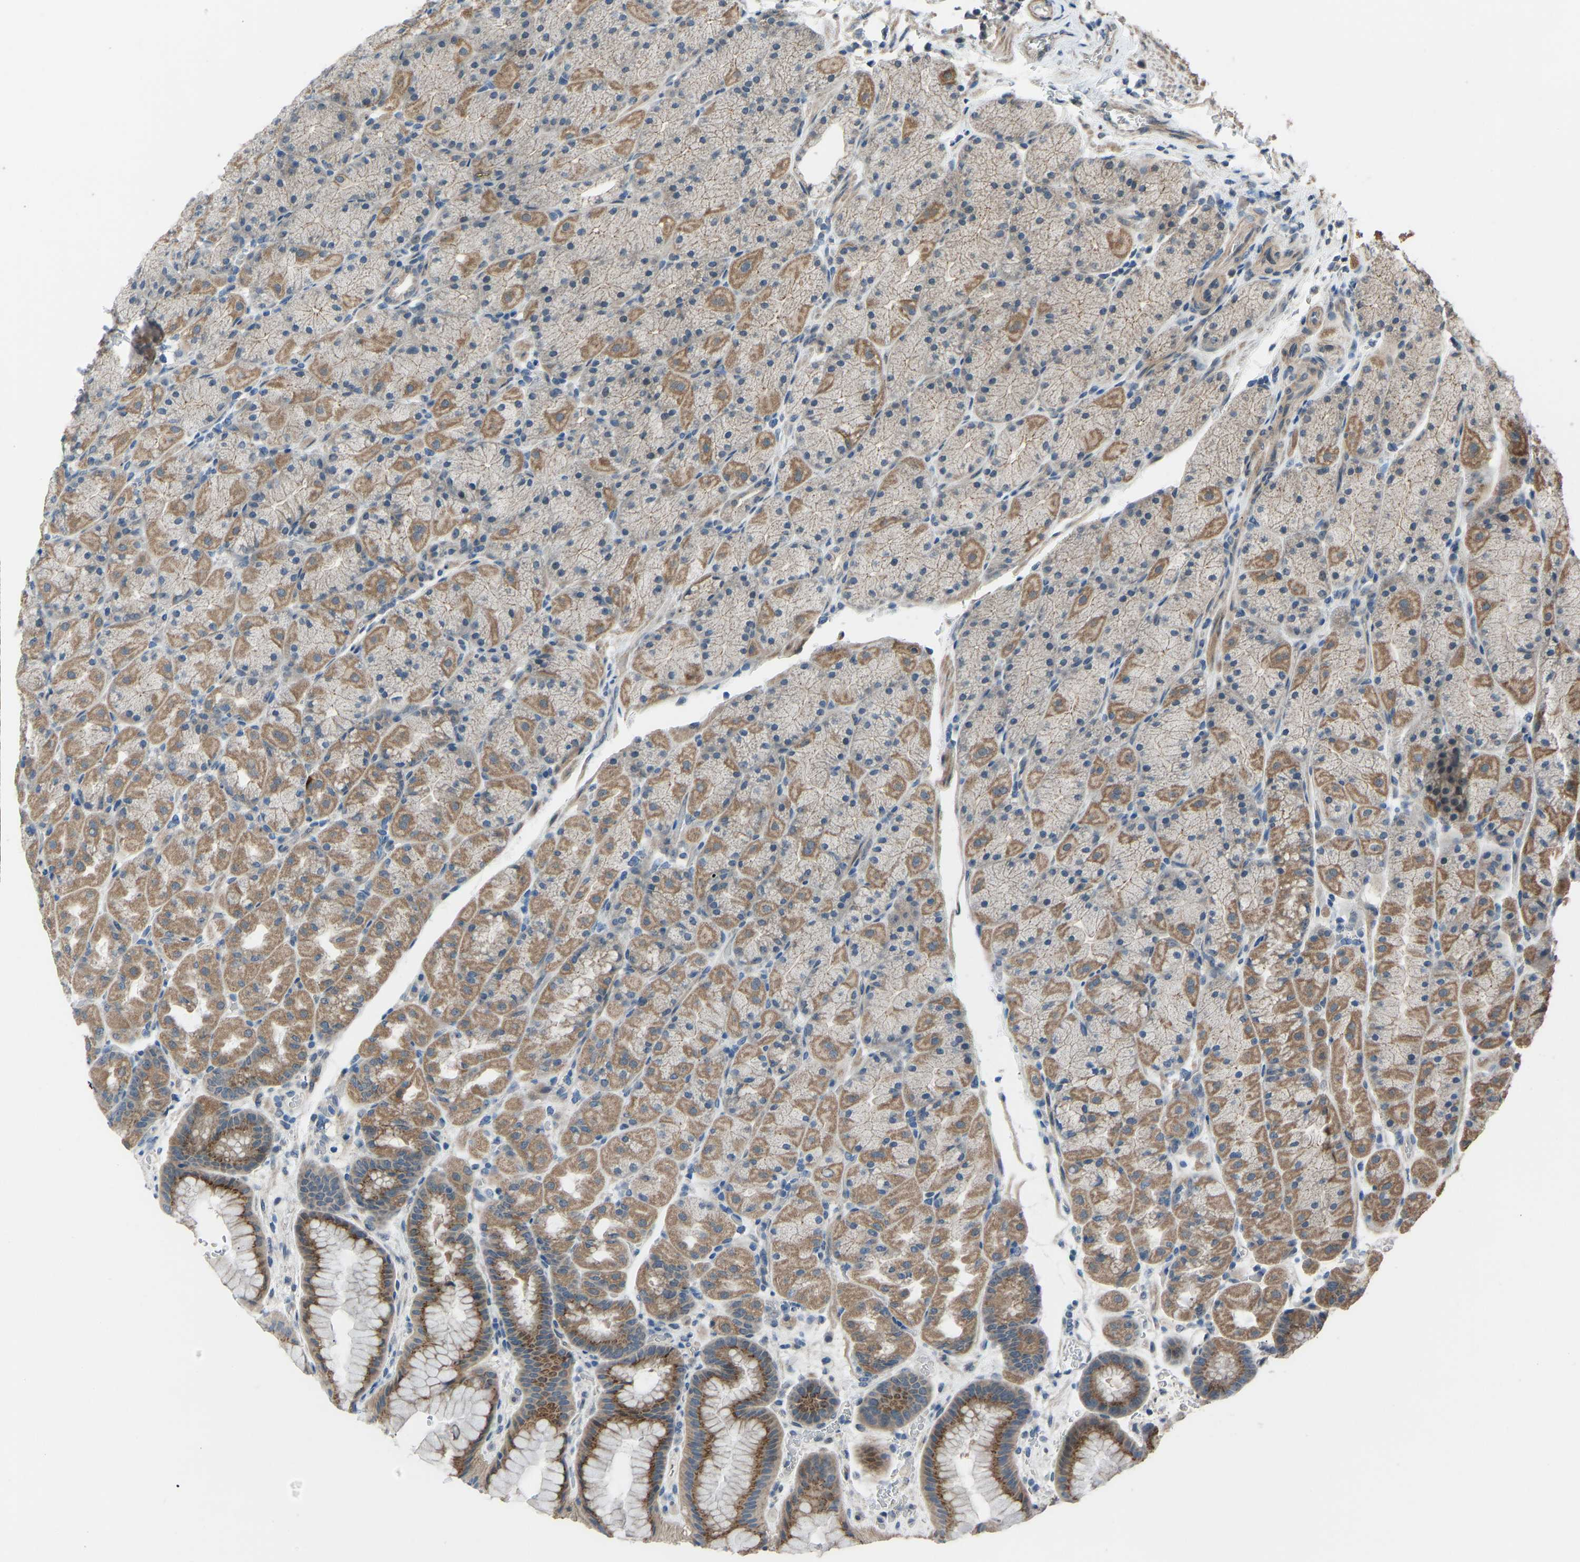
{"staining": {"intensity": "moderate", "quantity": ">75%", "location": "cytoplasmic/membranous"}, "tissue": "stomach", "cell_type": "Glandular cells", "image_type": "normal", "snomed": [{"axis": "morphology", "description": "Normal tissue, NOS"}, {"axis": "morphology", "description": "Carcinoid, malignant, NOS"}, {"axis": "topography", "description": "Stomach, upper"}], "caption": "Benign stomach was stained to show a protein in brown. There is medium levels of moderate cytoplasmic/membranous positivity in about >75% of glandular cells. Using DAB (brown) and hematoxylin (blue) stains, captured at high magnification using brightfield microscopy.", "gene": "CDK2AP1", "patient": {"sex": "male", "age": 39}}